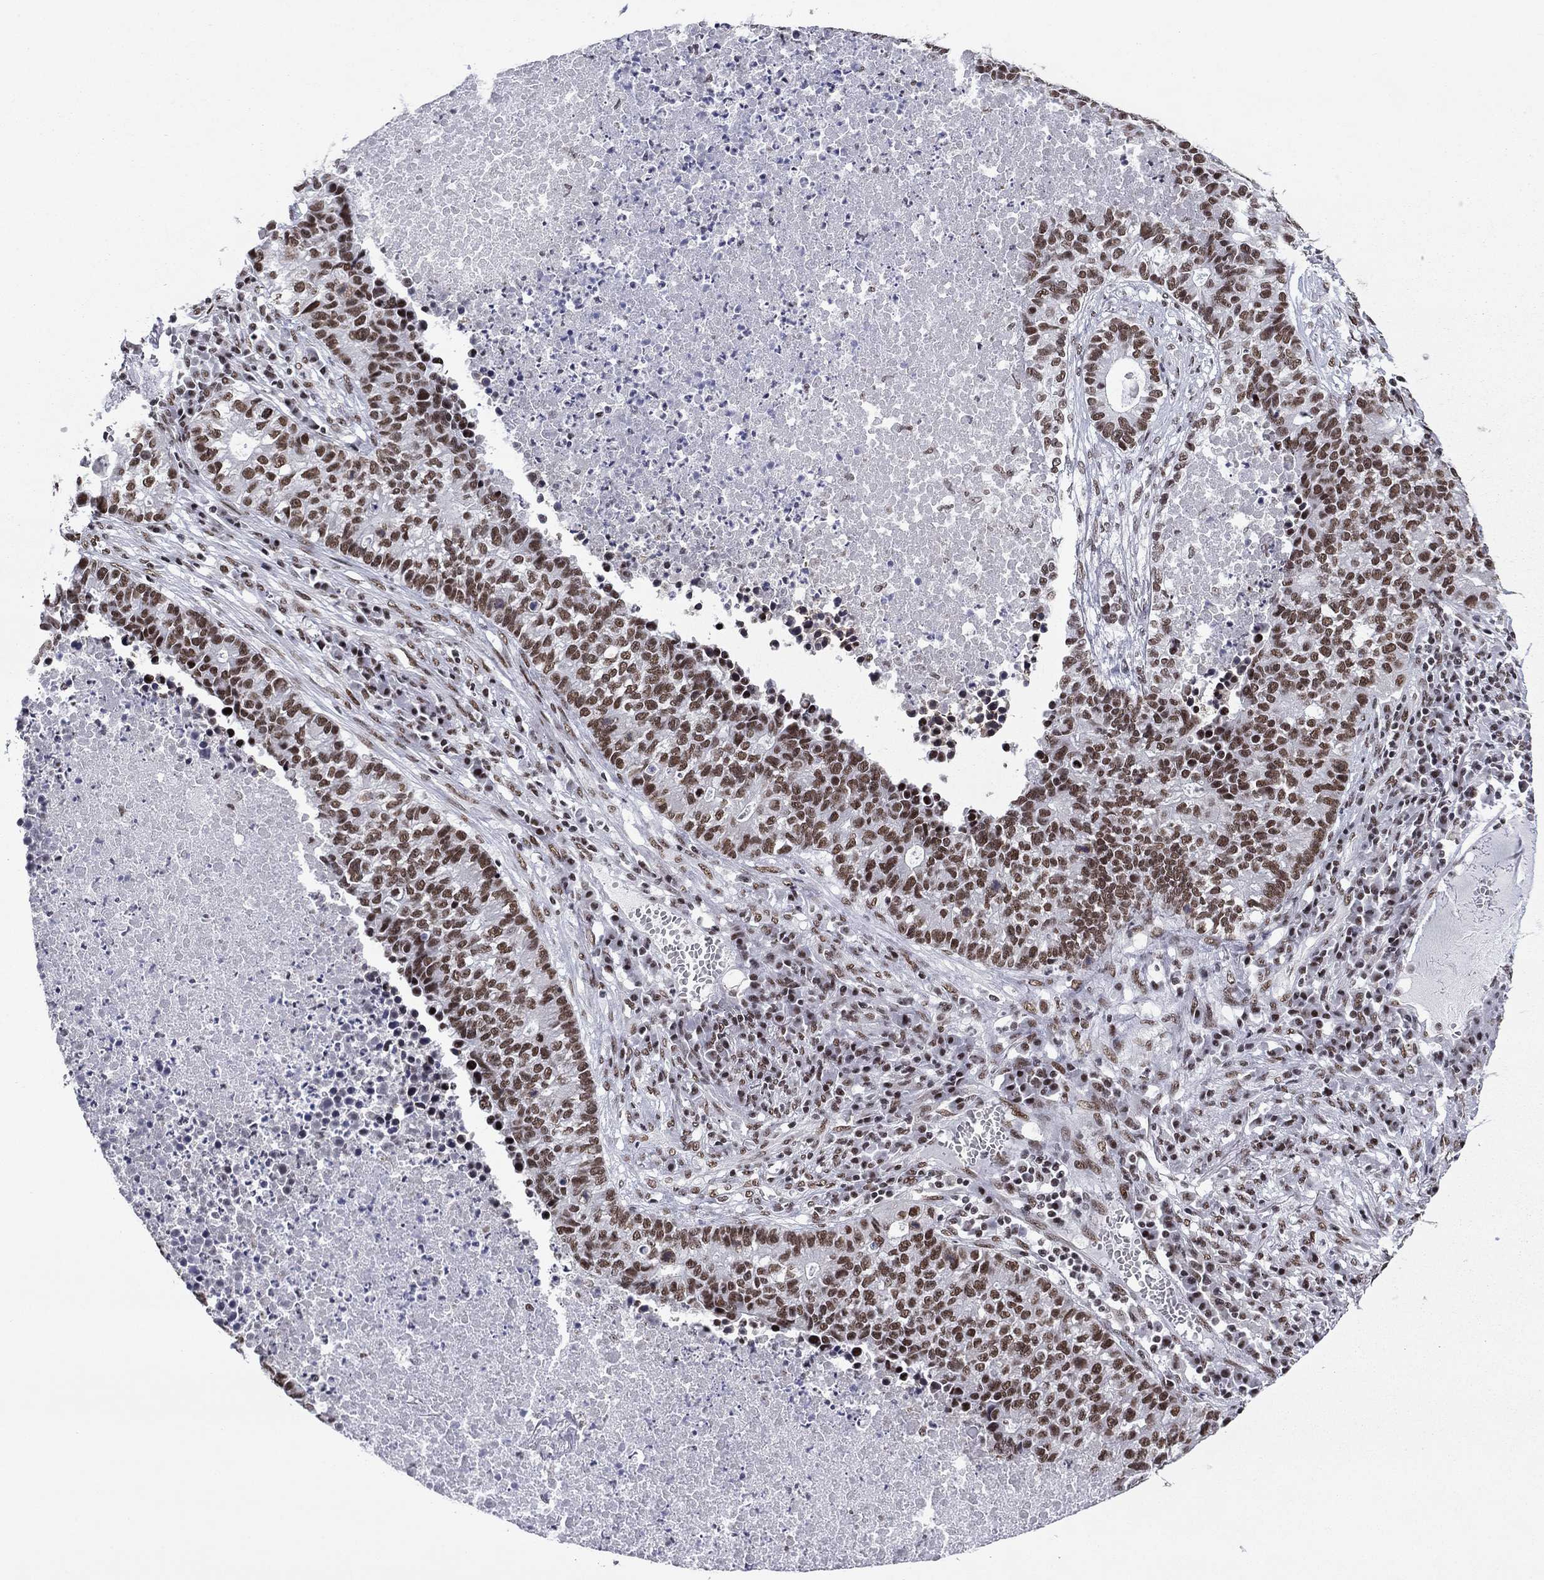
{"staining": {"intensity": "moderate", "quantity": ">75%", "location": "nuclear"}, "tissue": "lung cancer", "cell_type": "Tumor cells", "image_type": "cancer", "snomed": [{"axis": "morphology", "description": "Adenocarcinoma, NOS"}, {"axis": "topography", "description": "Lung"}], "caption": "The histopathology image demonstrates staining of adenocarcinoma (lung), revealing moderate nuclear protein expression (brown color) within tumor cells. The staining was performed using DAB (3,3'-diaminobenzidine) to visualize the protein expression in brown, while the nuclei were stained in blue with hematoxylin (Magnification: 20x).", "gene": "ETV5", "patient": {"sex": "male", "age": 57}}